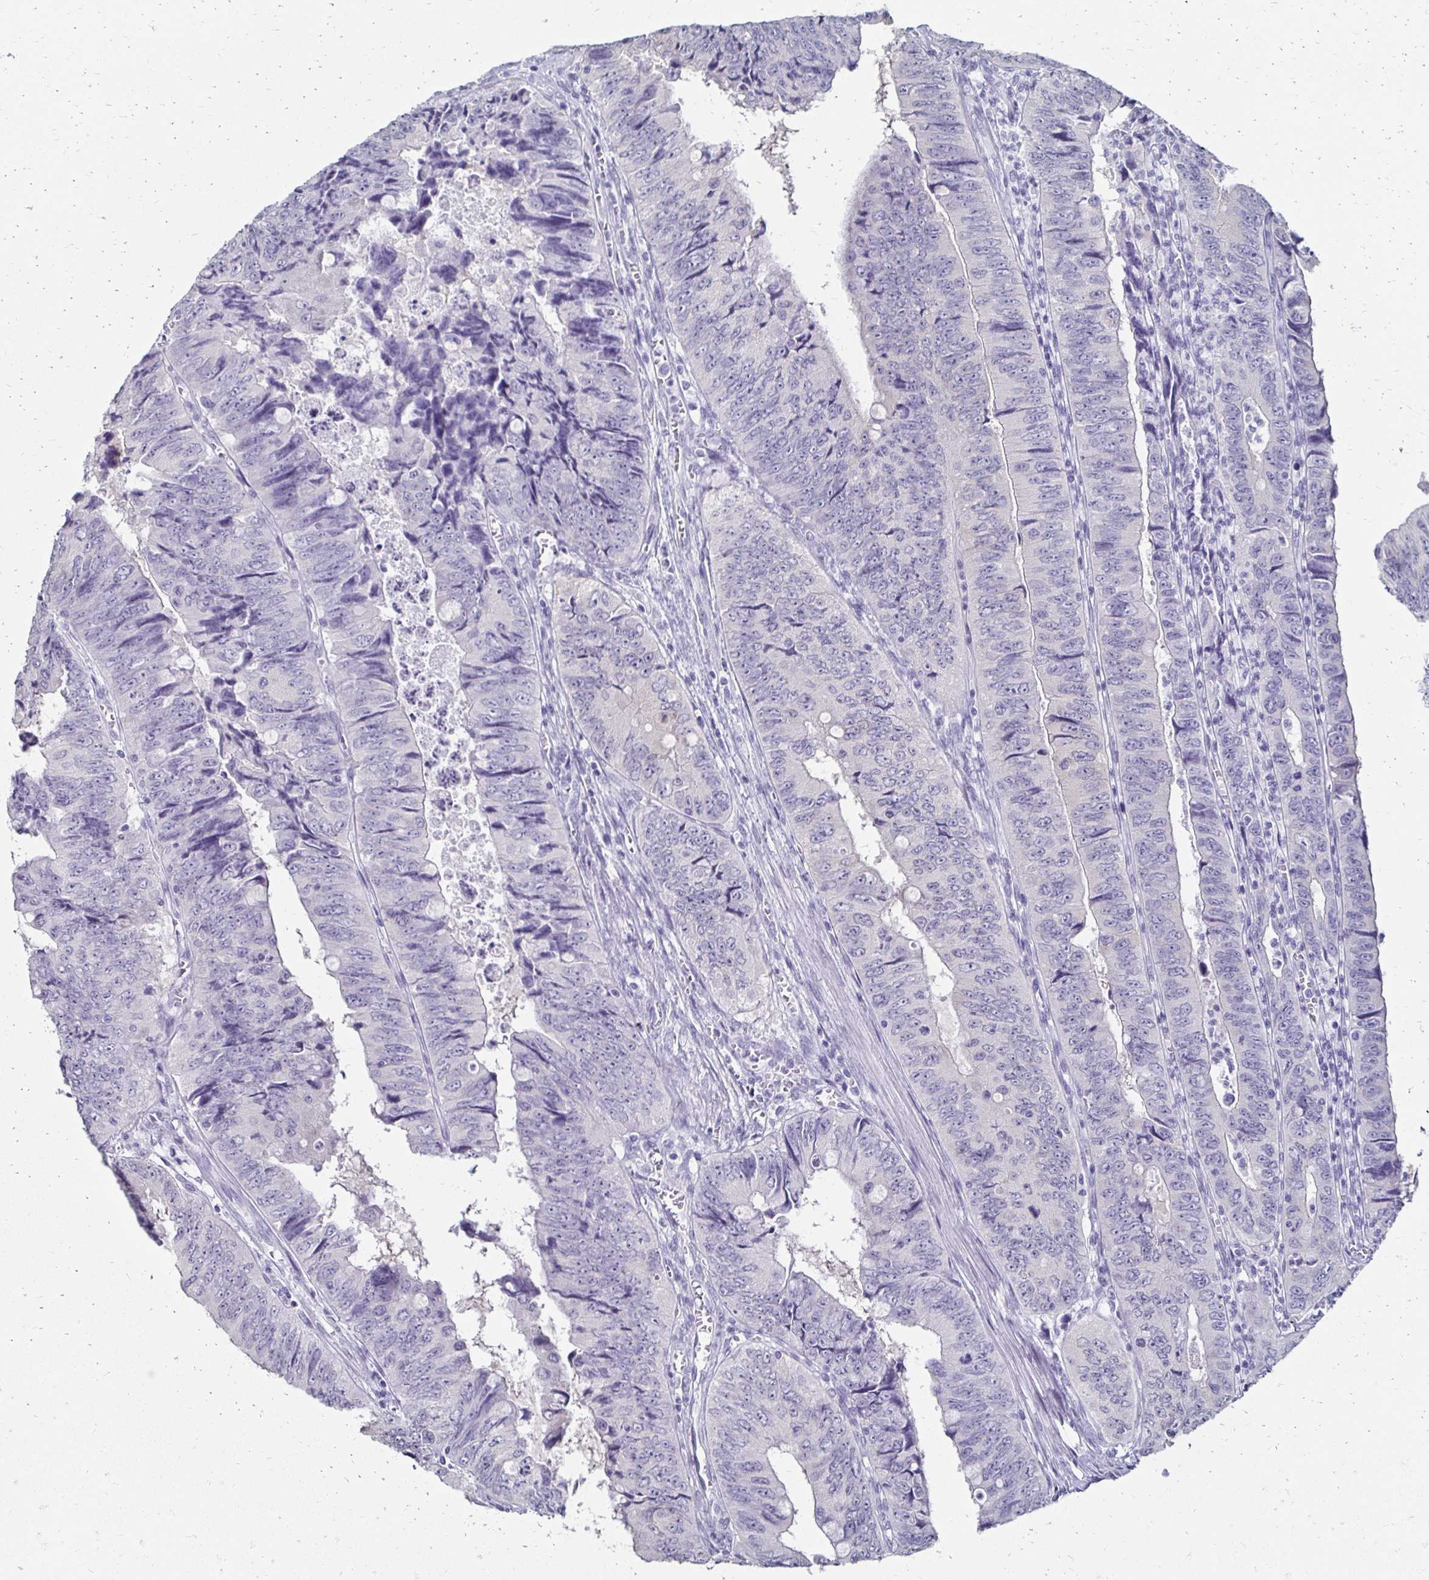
{"staining": {"intensity": "negative", "quantity": "none", "location": "none"}, "tissue": "colorectal cancer", "cell_type": "Tumor cells", "image_type": "cancer", "snomed": [{"axis": "morphology", "description": "Adenocarcinoma, NOS"}, {"axis": "topography", "description": "Colon"}], "caption": "DAB (3,3'-diaminobenzidine) immunohistochemical staining of colorectal adenocarcinoma reveals no significant positivity in tumor cells.", "gene": "TOMM34", "patient": {"sex": "female", "age": 84}}